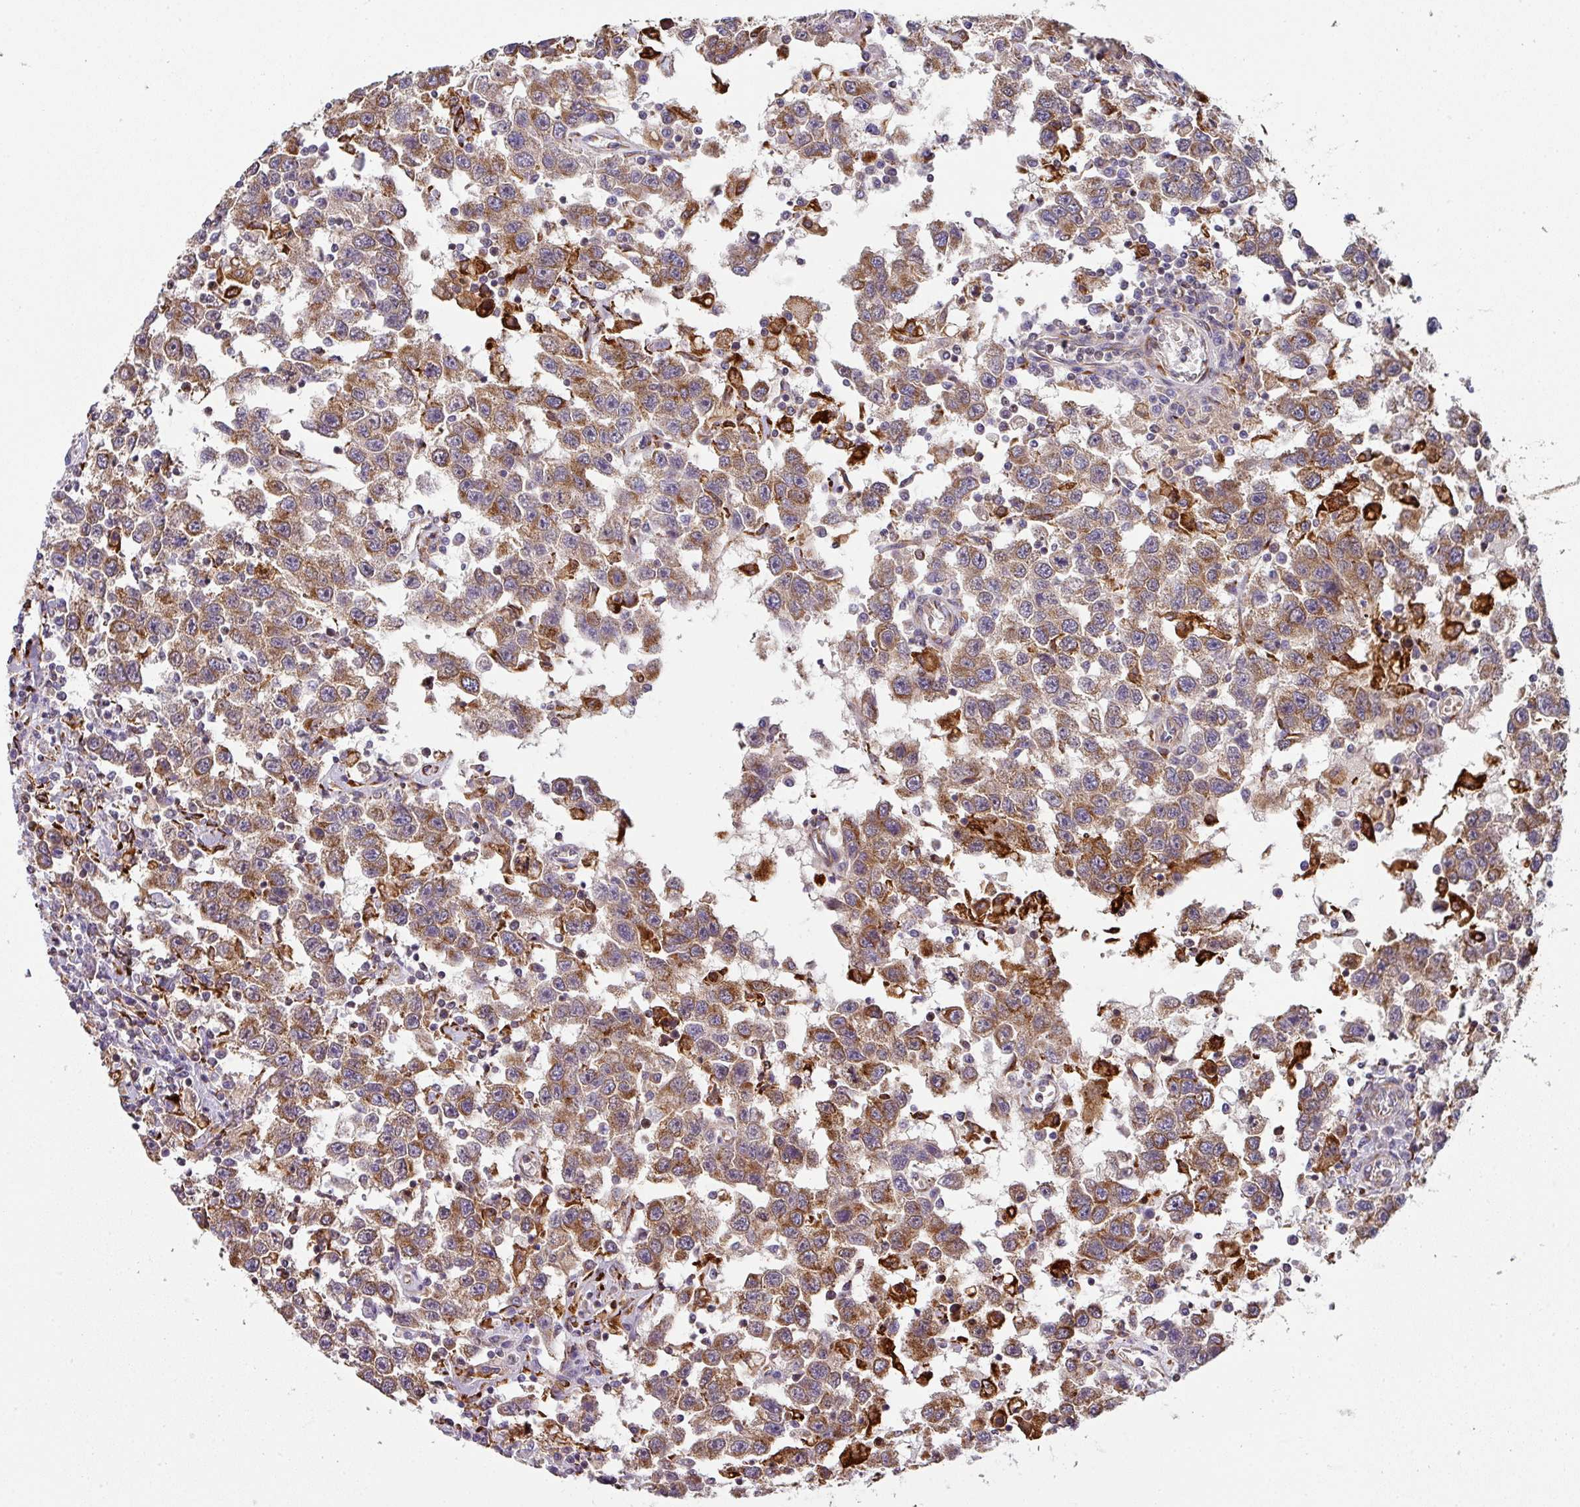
{"staining": {"intensity": "moderate", "quantity": ">75%", "location": "cytoplasmic/membranous"}, "tissue": "testis cancer", "cell_type": "Tumor cells", "image_type": "cancer", "snomed": [{"axis": "morphology", "description": "Seminoma, NOS"}, {"axis": "topography", "description": "Testis"}], "caption": "Protein staining demonstrates moderate cytoplasmic/membranous positivity in approximately >75% of tumor cells in testis cancer (seminoma).", "gene": "ZNF268", "patient": {"sex": "male", "age": 41}}